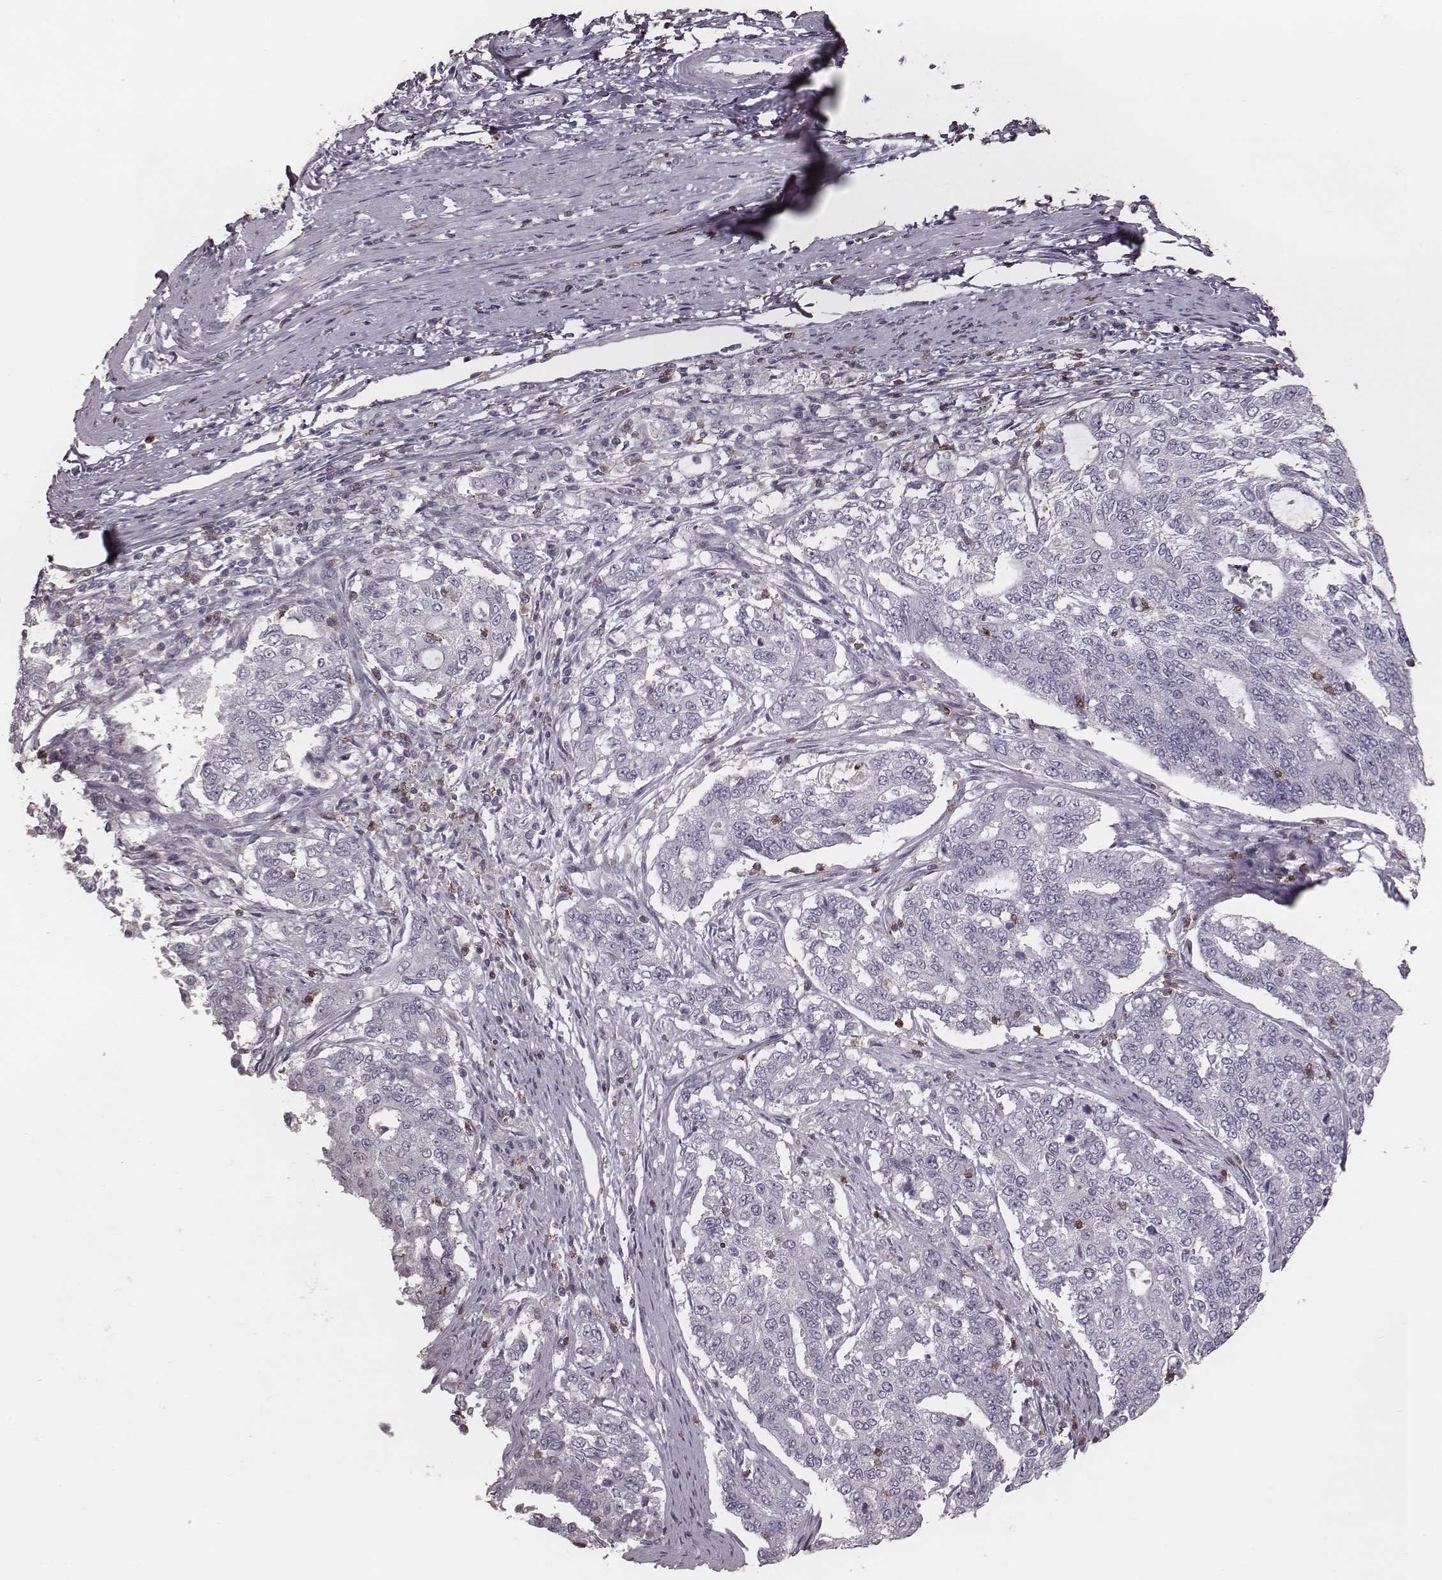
{"staining": {"intensity": "negative", "quantity": "none", "location": "none"}, "tissue": "endometrial cancer", "cell_type": "Tumor cells", "image_type": "cancer", "snomed": [{"axis": "morphology", "description": "Adenocarcinoma, NOS"}, {"axis": "topography", "description": "Uterus"}], "caption": "A high-resolution micrograph shows immunohistochemistry (IHC) staining of endometrial adenocarcinoma, which reveals no significant staining in tumor cells.", "gene": "PDCD1", "patient": {"sex": "female", "age": 59}}